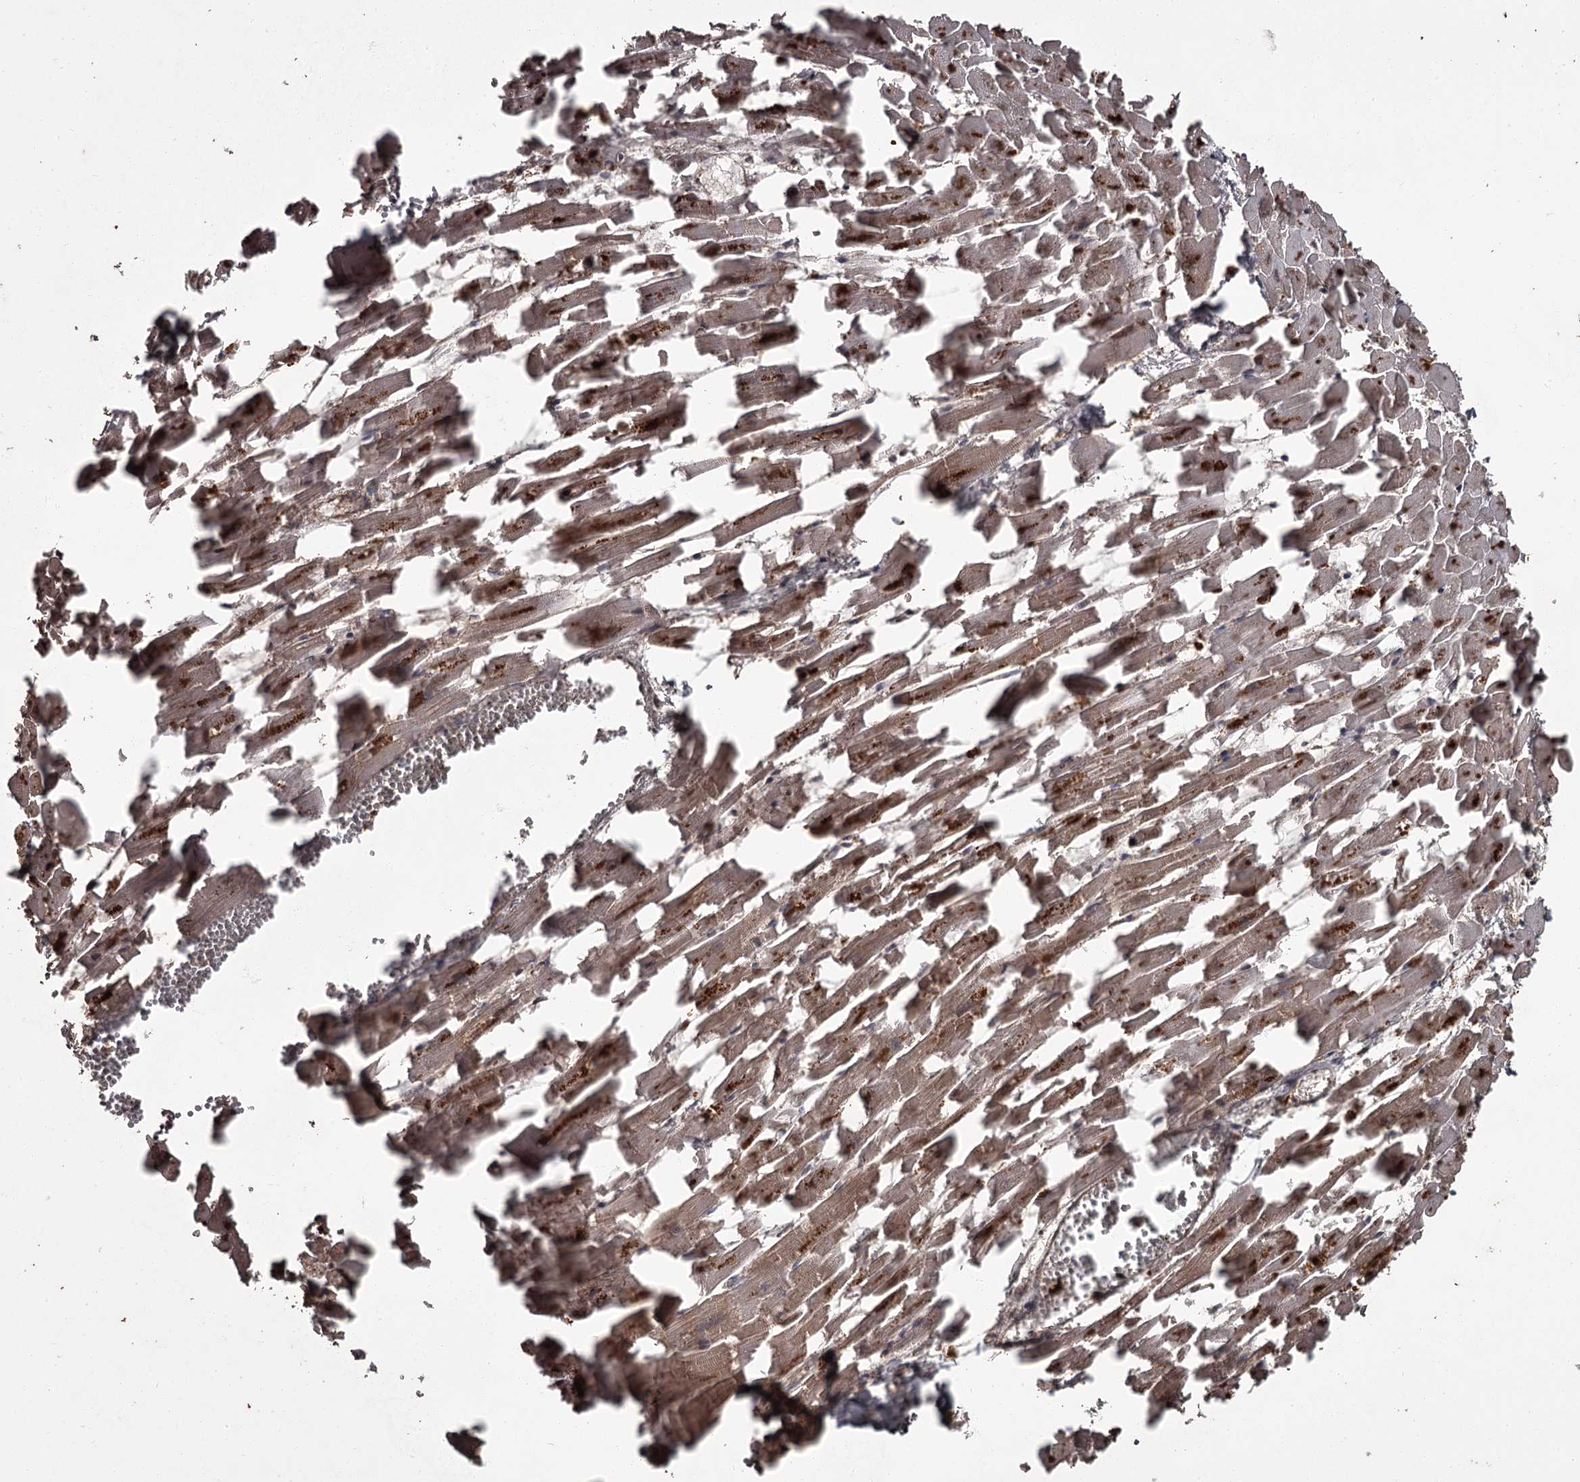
{"staining": {"intensity": "strong", "quantity": ">75%", "location": "cytoplasmic/membranous"}, "tissue": "heart muscle", "cell_type": "Cardiomyocytes", "image_type": "normal", "snomed": [{"axis": "morphology", "description": "Normal tissue, NOS"}, {"axis": "topography", "description": "Heart"}], "caption": "A brown stain highlights strong cytoplasmic/membranous expression of a protein in cardiomyocytes of benign heart muscle.", "gene": "THAP9", "patient": {"sex": "female", "age": 64}}